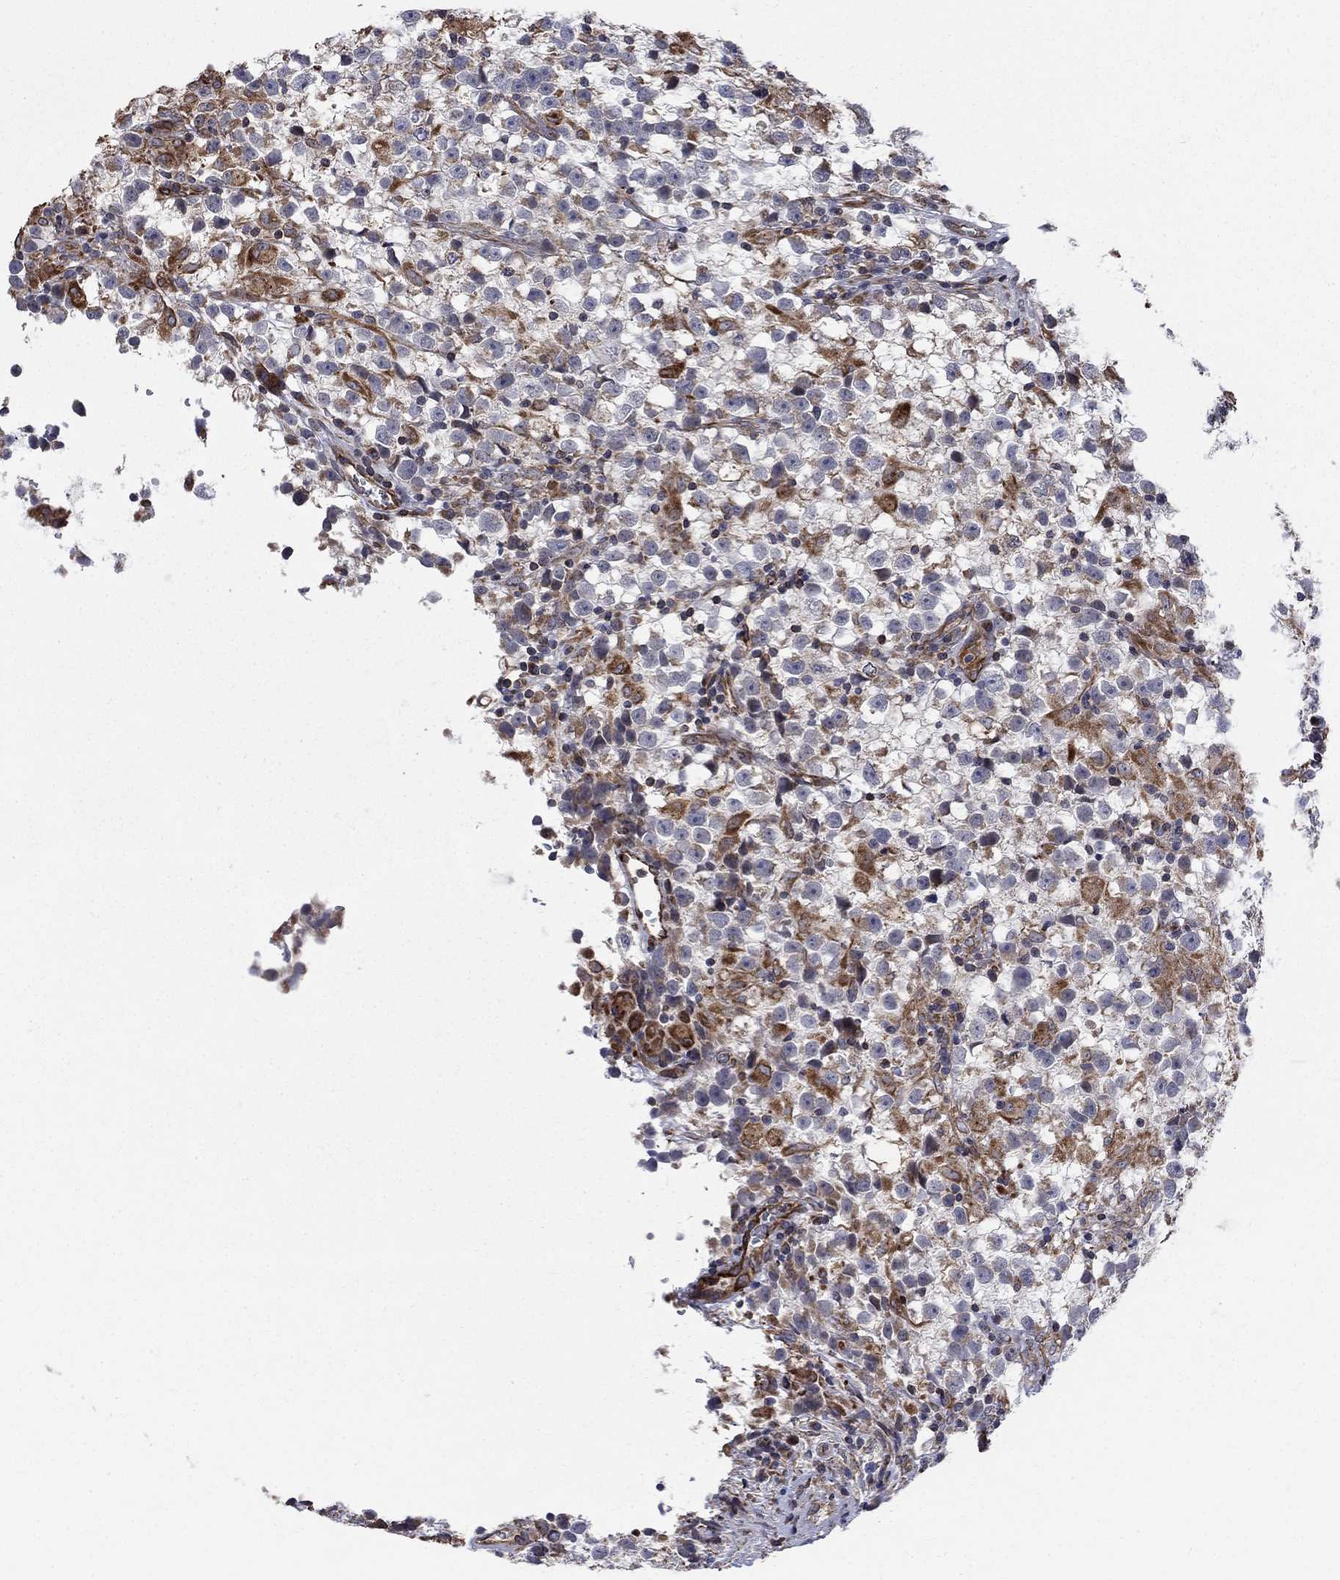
{"staining": {"intensity": "moderate", "quantity": "<25%", "location": "cytoplasmic/membranous"}, "tissue": "testis cancer", "cell_type": "Tumor cells", "image_type": "cancer", "snomed": [{"axis": "morphology", "description": "Seminoma, NOS"}, {"axis": "topography", "description": "Testis"}], "caption": "This histopathology image reveals IHC staining of human testis seminoma, with low moderate cytoplasmic/membranous staining in about <25% of tumor cells.", "gene": "NDUFC1", "patient": {"sex": "male", "age": 31}}